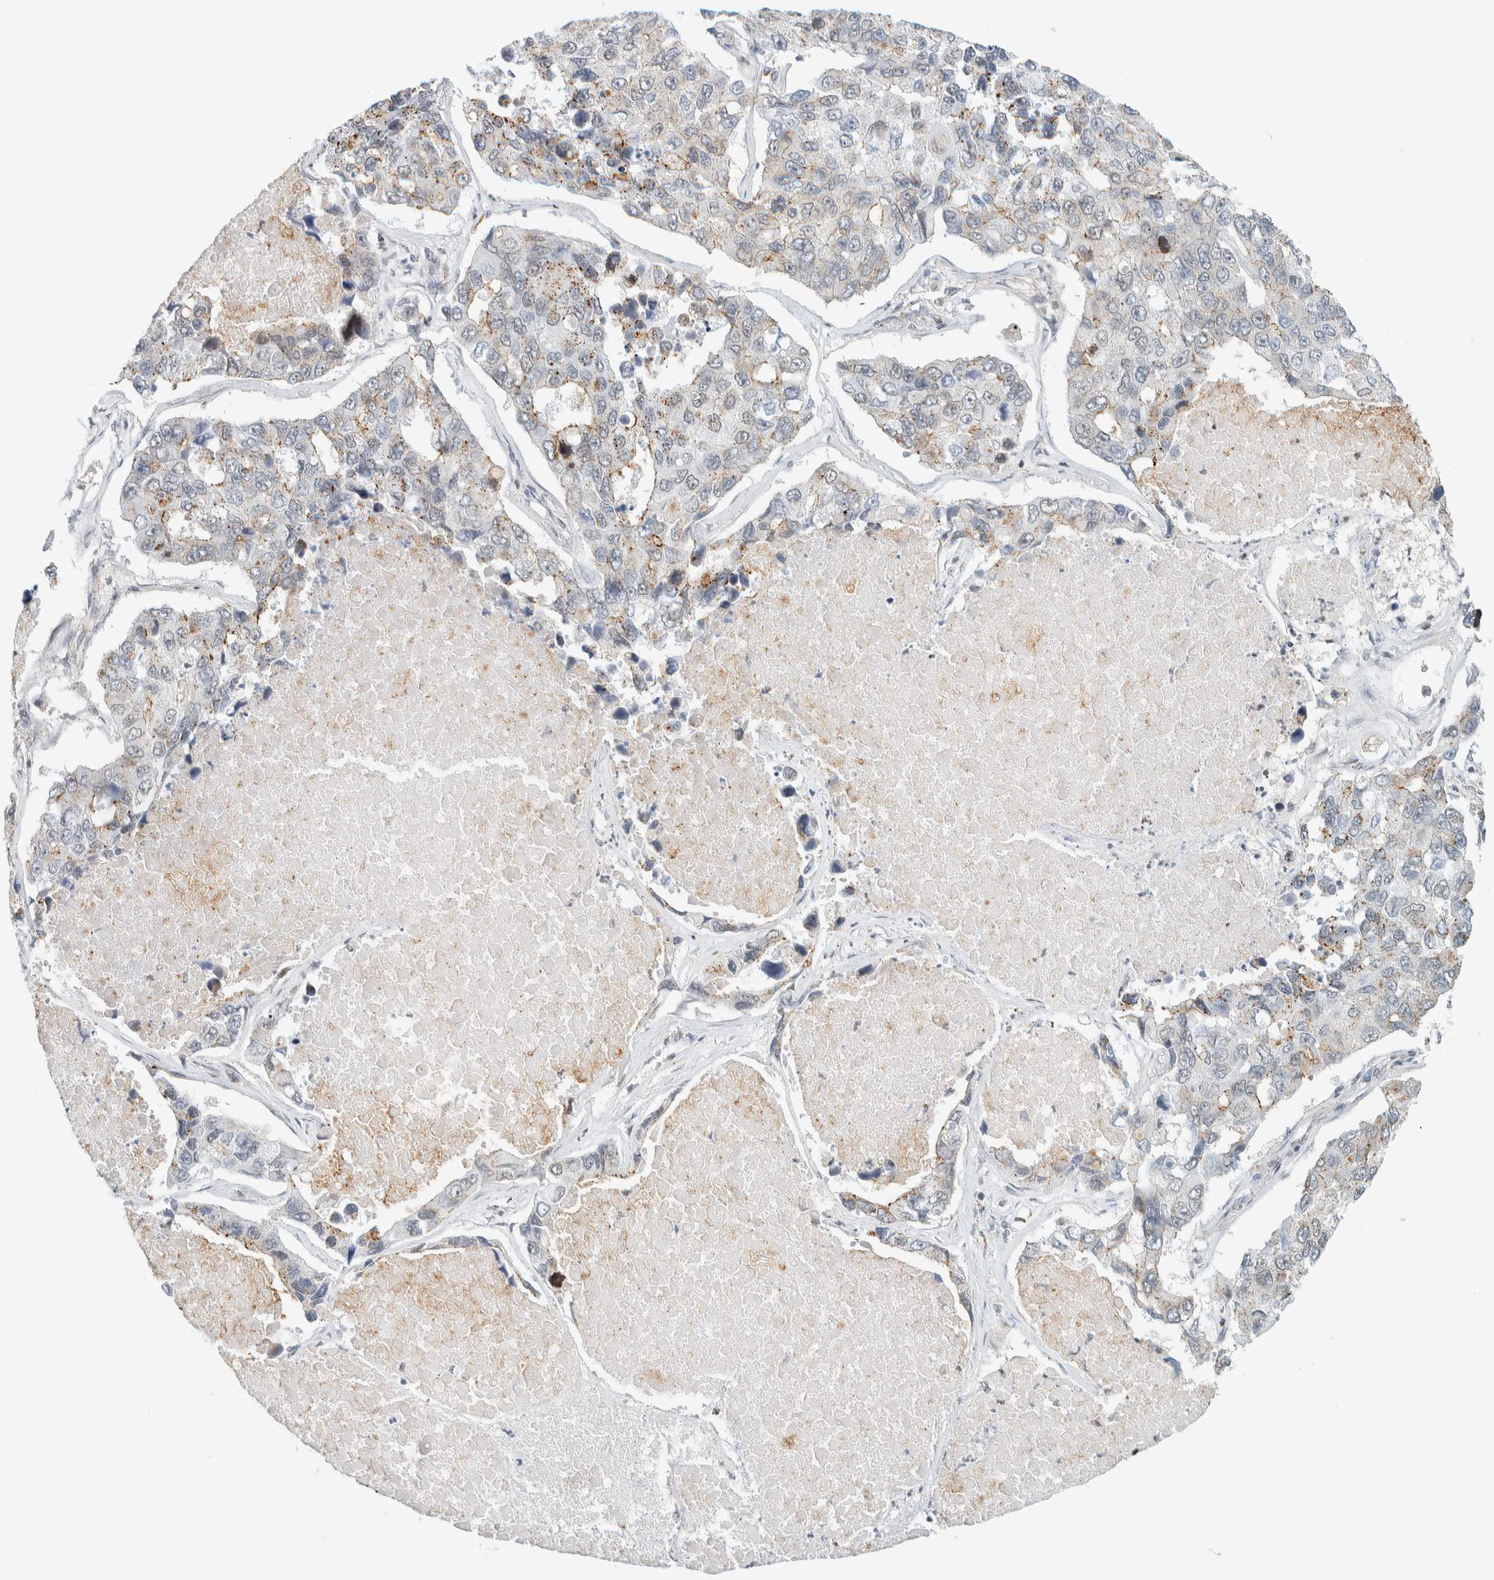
{"staining": {"intensity": "weak", "quantity": "<25%", "location": "cytoplasmic/membranous"}, "tissue": "lung cancer", "cell_type": "Tumor cells", "image_type": "cancer", "snomed": [{"axis": "morphology", "description": "Adenocarcinoma, NOS"}, {"axis": "topography", "description": "Lung"}], "caption": "Immunohistochemistry (IHC) of human adenocarcinoma (lung) displays no staining in tumor cells.", "gene": "TFE3", "patient": {"sex": "male", "age": 64}}